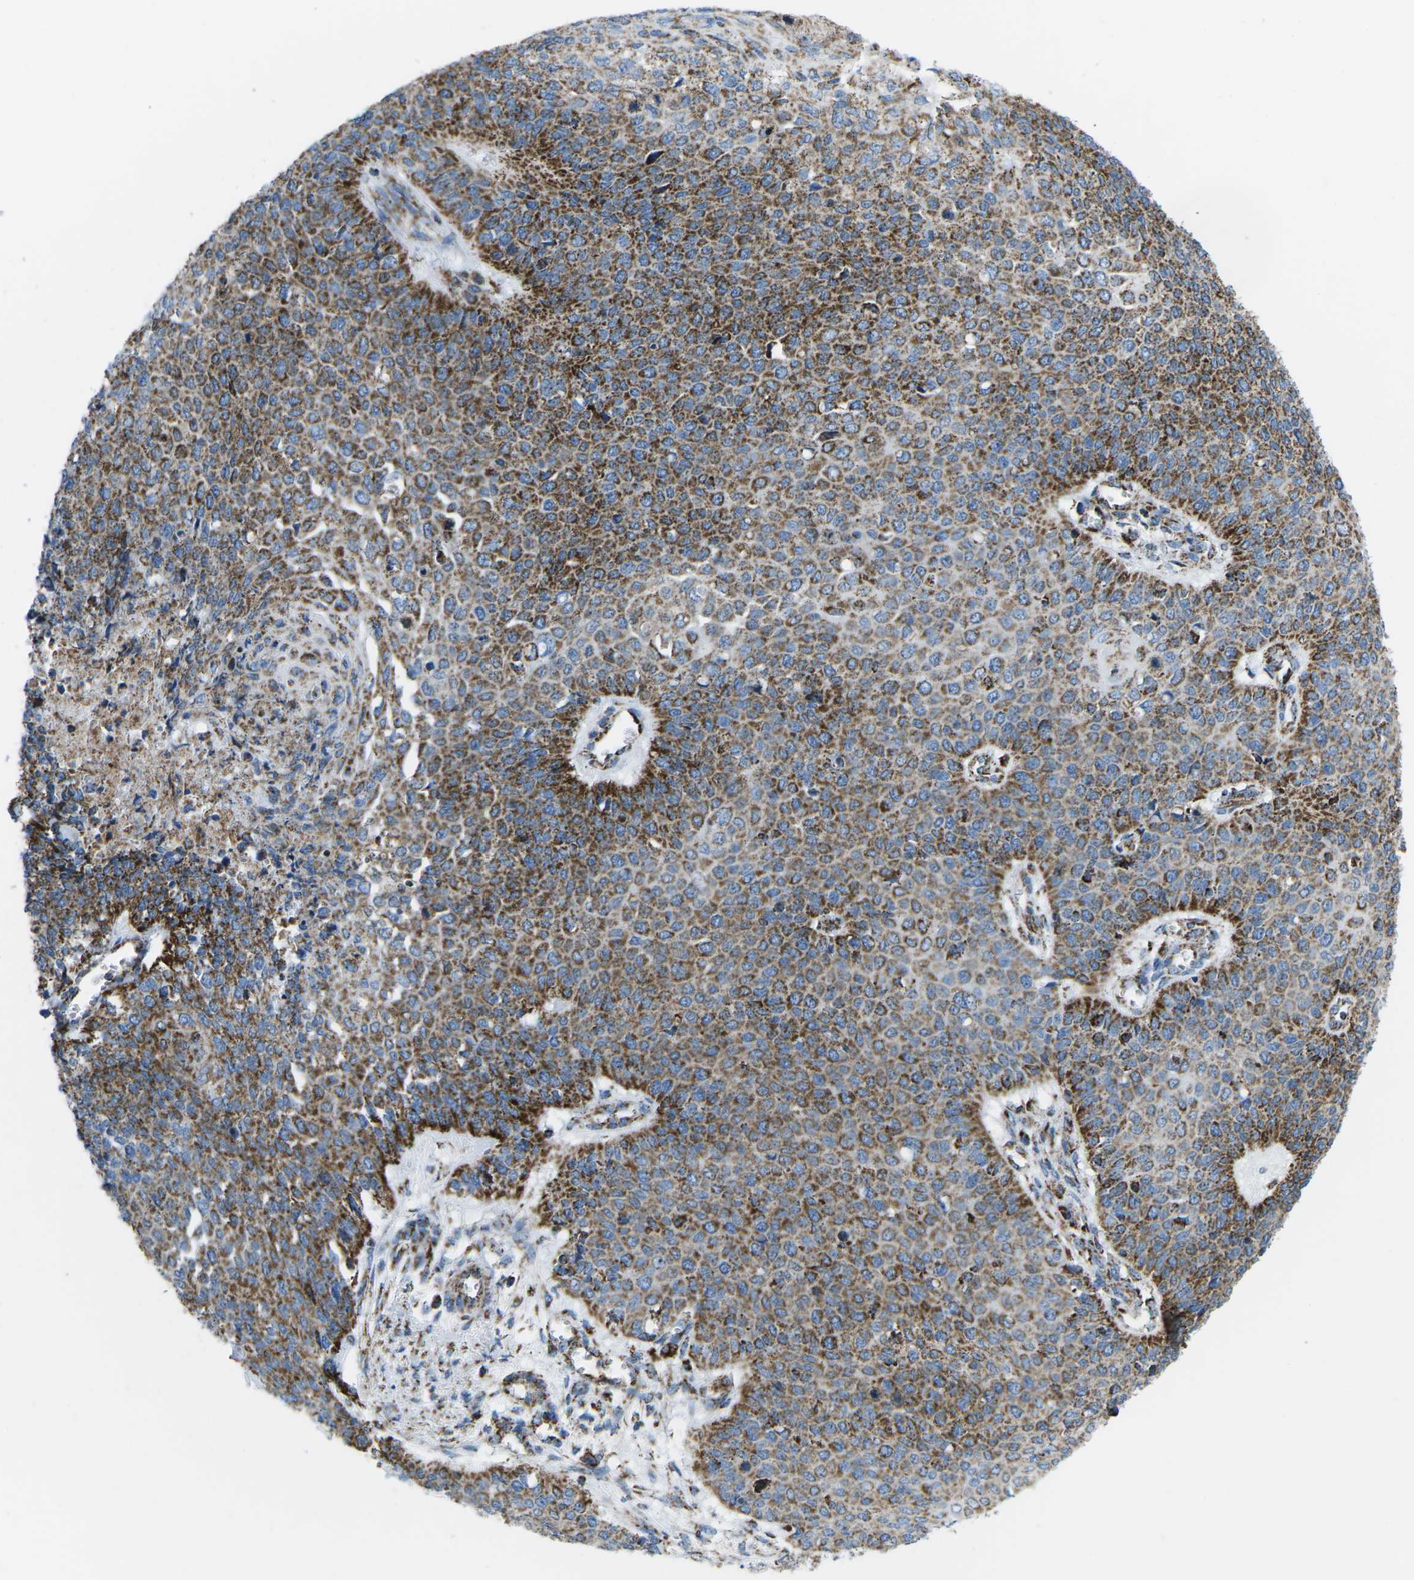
{"staining": {"intensity": "strong", "quantity": ">75%", "location": "cytoplasmic/membranous"}, "tissue": "cervical cancer", "cell_type": "Tumor cells", "image_type": "cancer", "snomed": [{"axis": "morphology", "description": "Squamous cell carcinoma, NOS"}, {"axis": "topography", "description": "Cervix"}], "caption": "Immunohistochemical staining of human cervical squamous cell carcinoma demonstrates strong cytoplasmic/membranous protein expression in approximately >75% of tumor cells.", "gene": "COX6C", "patient": {"sex": "female", "age": 39}}